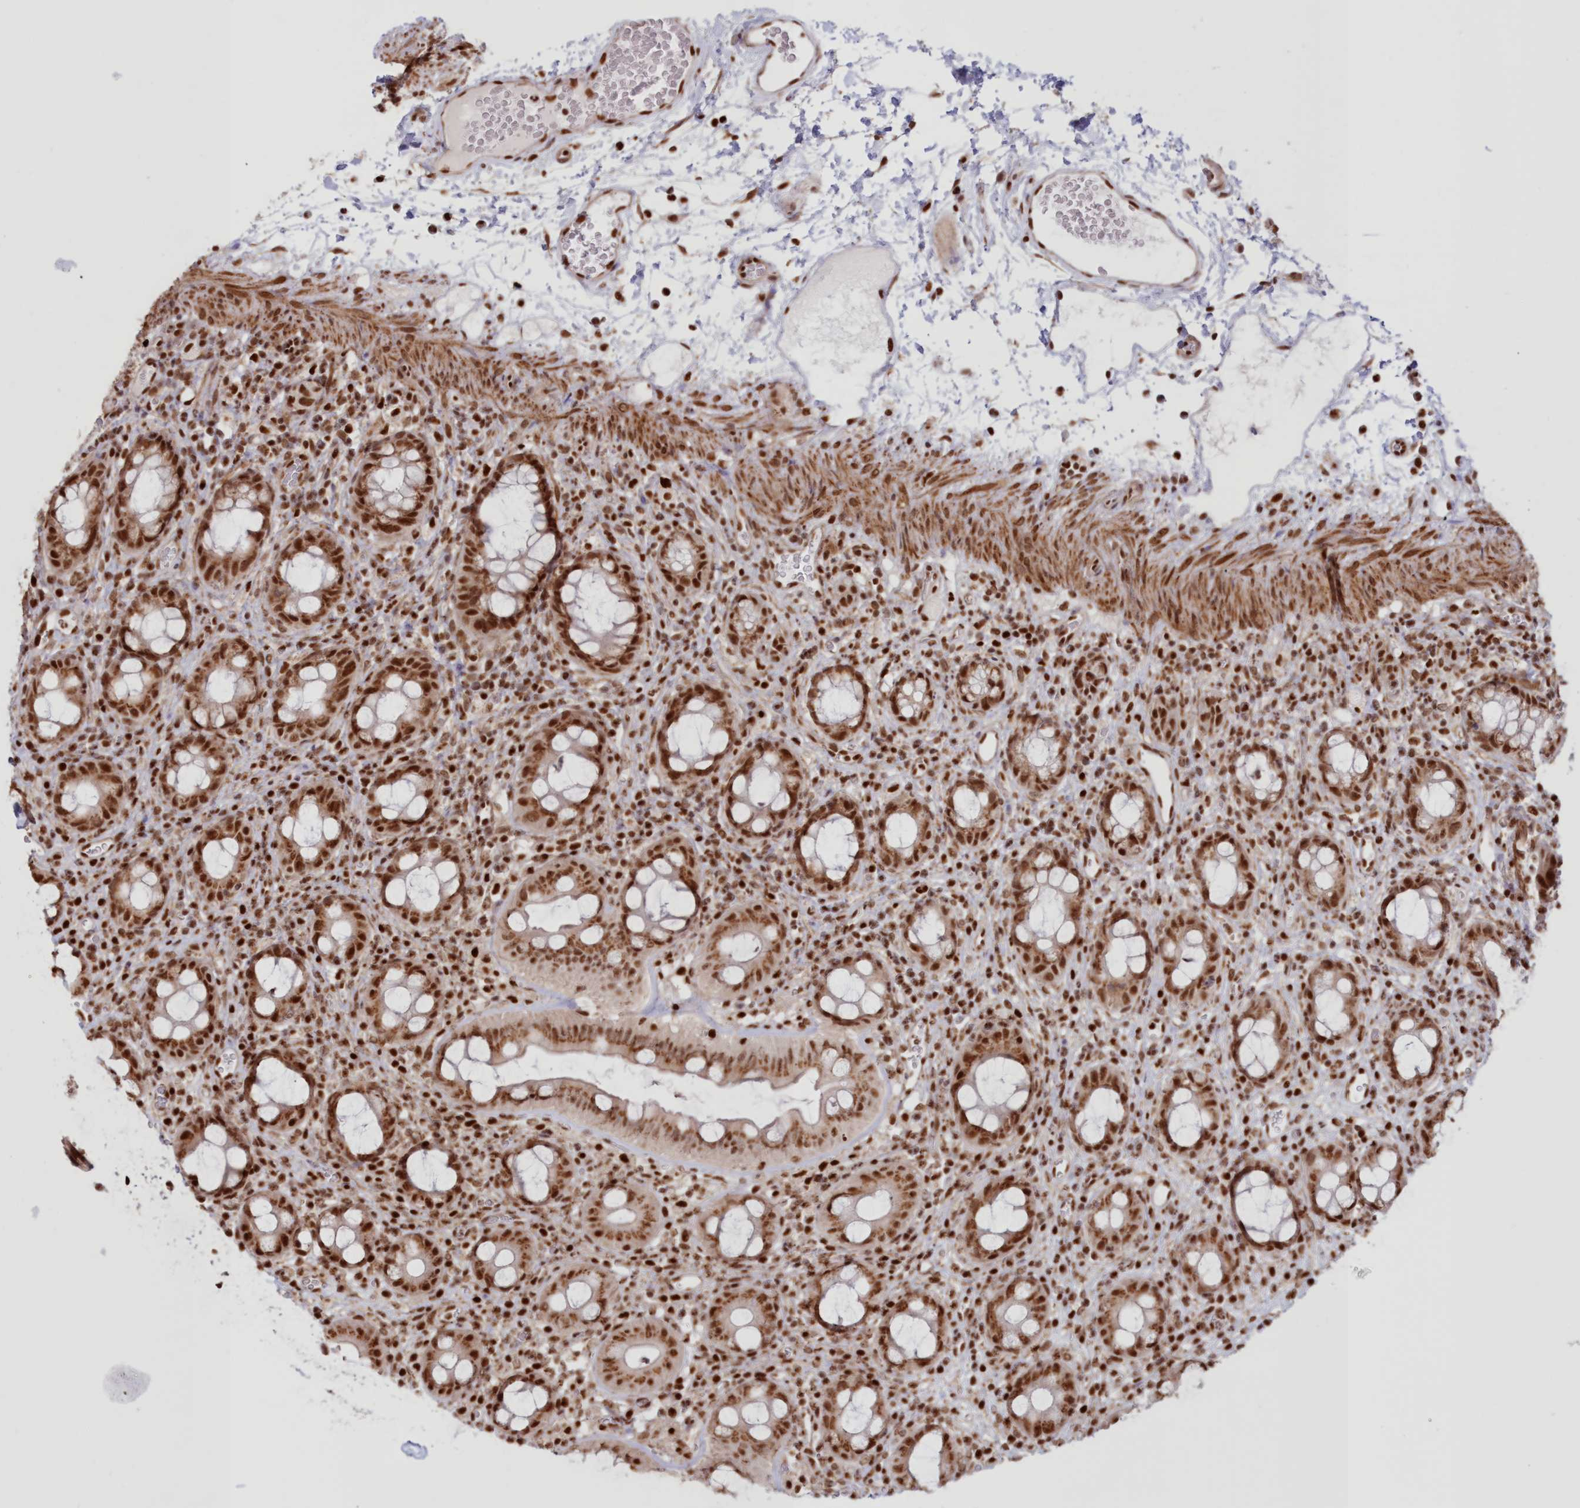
{"staining": {"intensity": "strong", "quantity": ">75%", "location": "cytoplasmic/membranous,nuclear"}, "tissue": "rectum", "cell_type": "Glandular cells", "image_type": "normal", "snomed": [{"axis": "morphology", "description": "Normal tissue, NOS"}, {"axis": "topography", "description": "Rectum"}], "caption": "High-power microscopy captured an immunohistochemistry histopathology image of unremarkable rectum, revealing strong cytoplasmic/membranous,nuclear positivity in approximately >75% of glandular cells. The staining is performed using DAB brown chromogen to label protein expression. The nuclei are counter-stained blue using hematoxylin.", "gene": "POLR2B", "patient": {"sex": "female", "age": 57}}